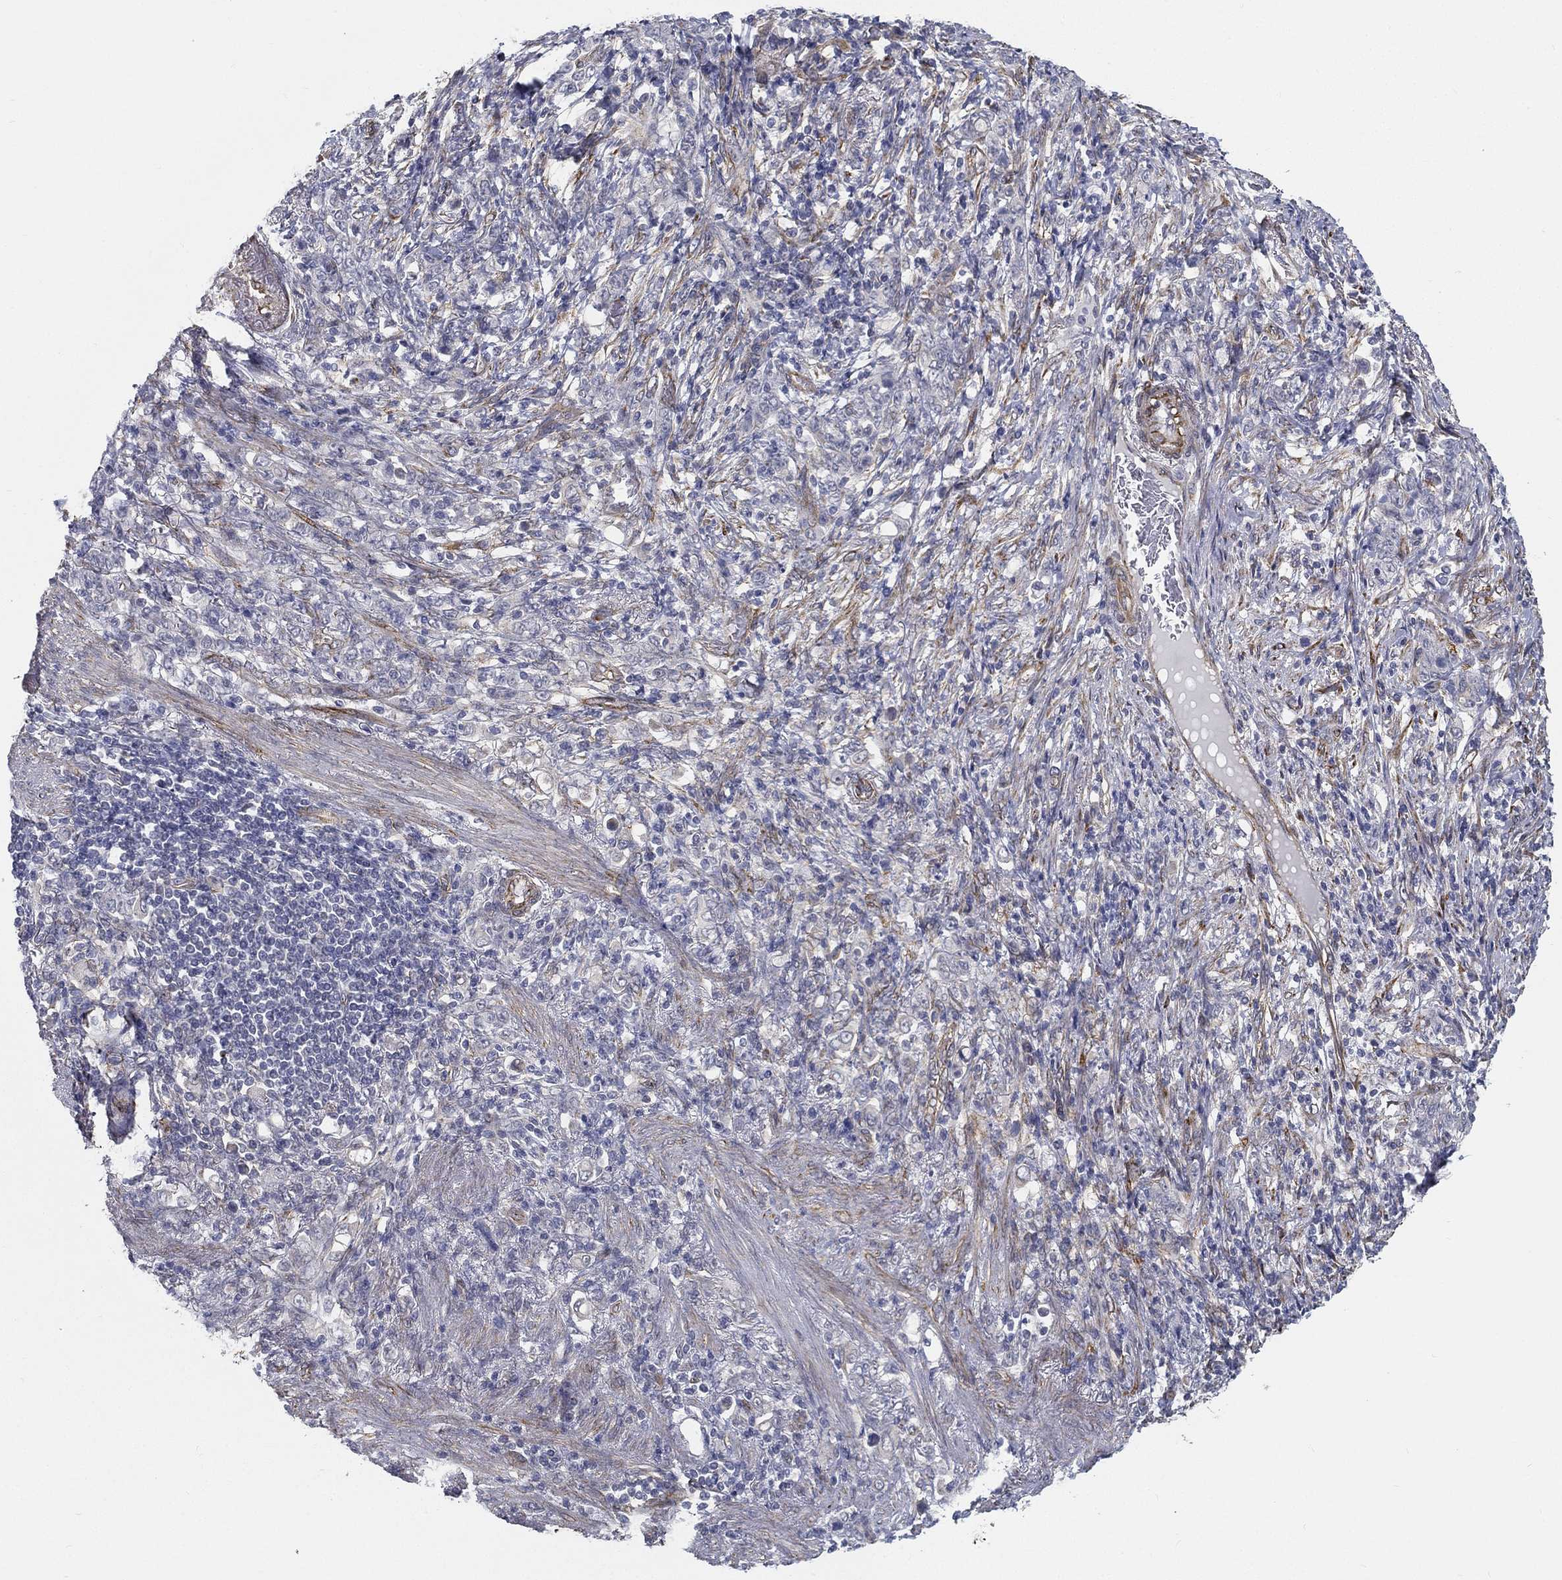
{"staining": {"intensity": "negative", "quantity": "none", "location": "none"}, "tissue": "stomach cancer", "cell_type": "Tumor cells", "image_type": "cancer", "snomed": [{"axis": "morphology", "description": "Normal tissue, NOS"}, {"axis": "morphology", "description": "Adenocarcinoma, NOS"}, {"axis": "topography", "description": "Stomach"}], "caption": "Immunohistochemistry (IHC) of human adenocarcinoma (stomach) shows no staining in tumor cells.", "gene": "LRRC56", "patient": {"sex": "female", "age": 79}}